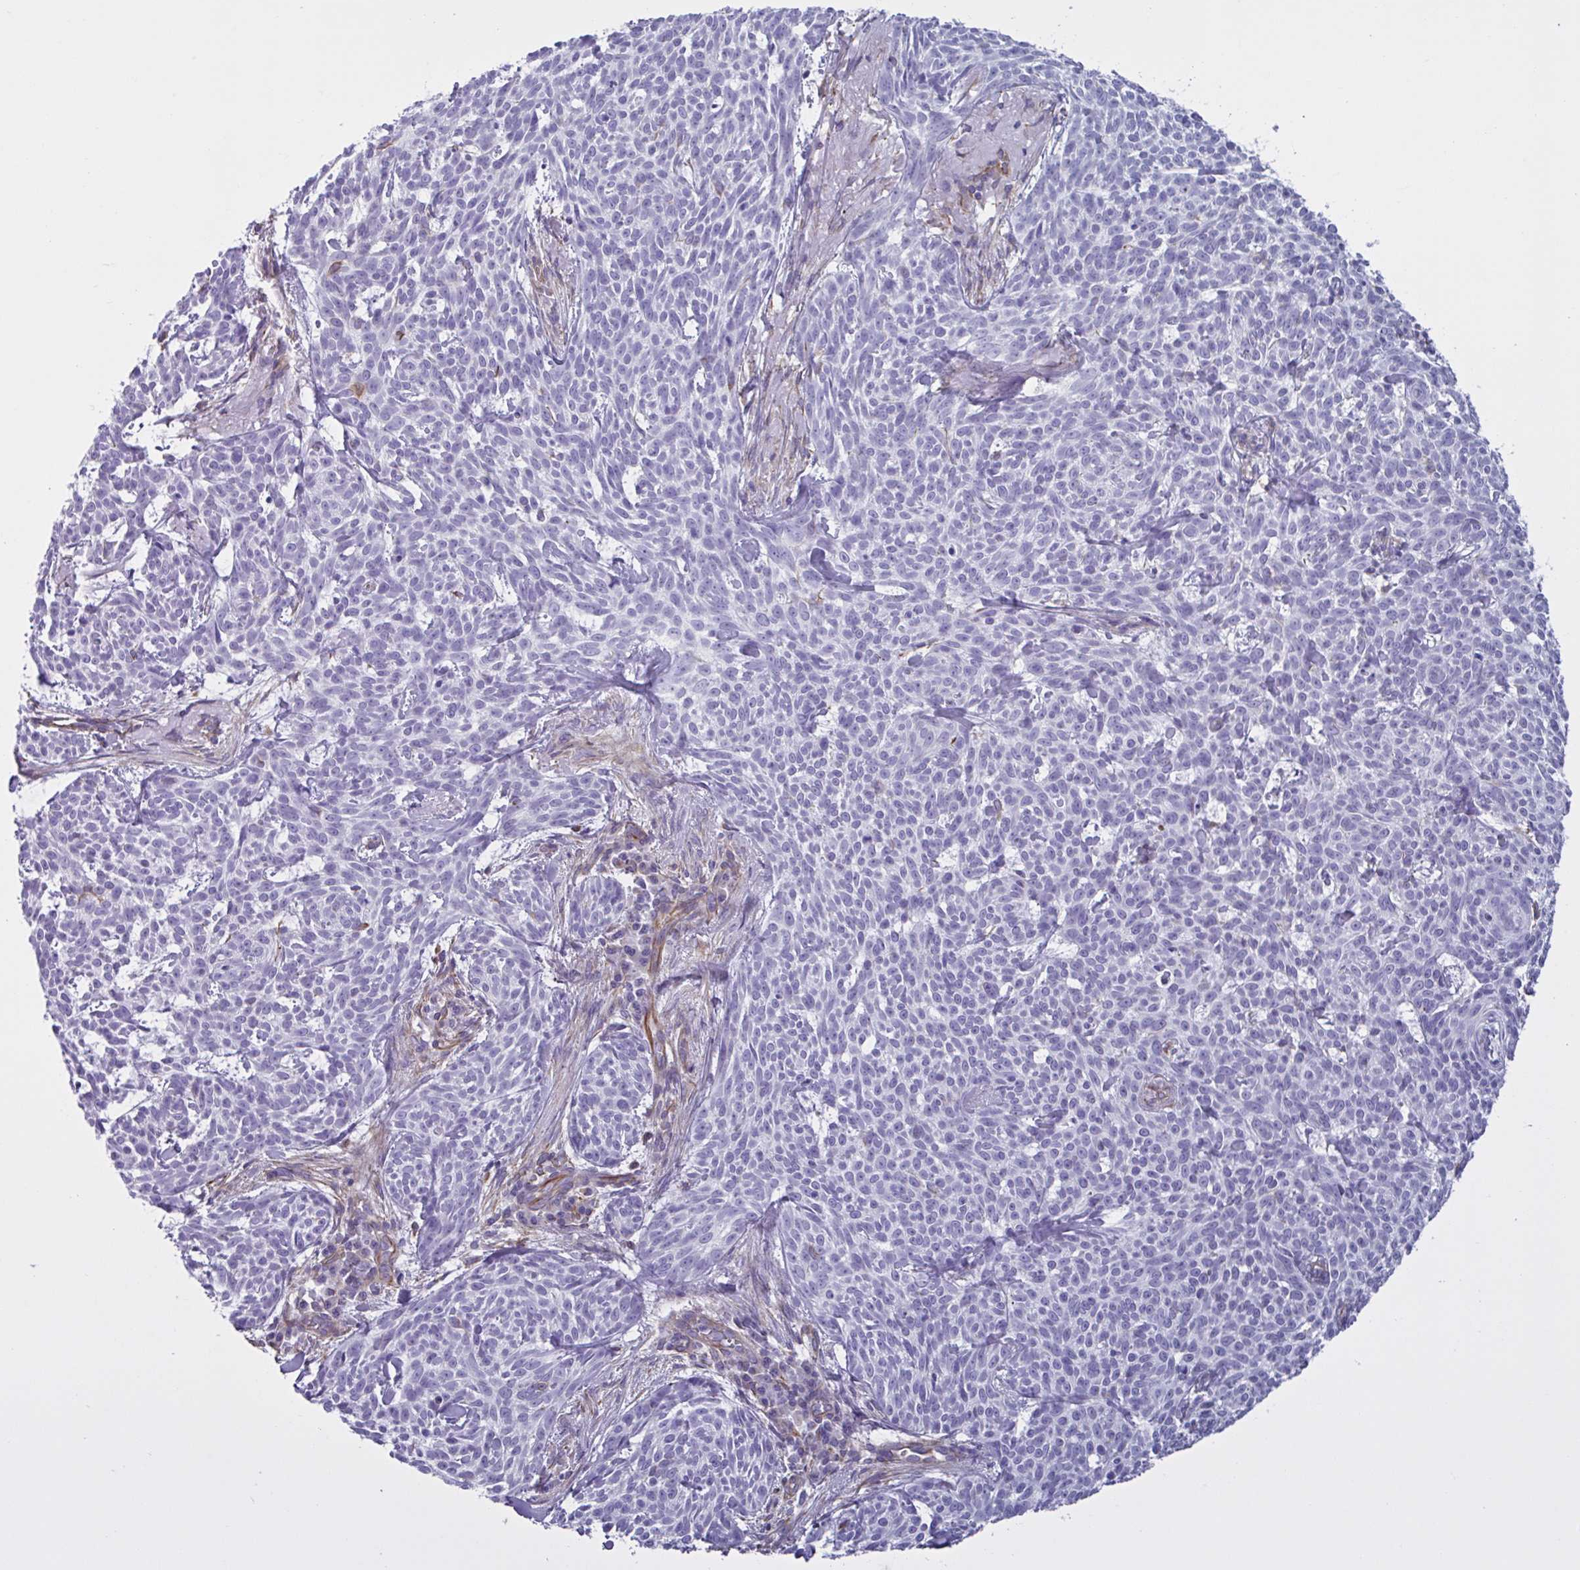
{"staining": {"intensity": "negative", "quantity": "none", "location": "none"}, "tissue": "skin cancer", "cell_type": "Tumor cells", "image_type": "cancer", "snomed": [{"axis": "morphology", "description": "Basal cell carcinoma"}, {"axis": "topography", "description": "Skin"}], "caption": "Human skin cancer (basal cell carcinoma) stained for a protein using immunohistochemistry (IHC) demonstrates no positivity in tumor cells.", "gene": "TMEM86B", "patient": {"sex": "female", "age": 93}}